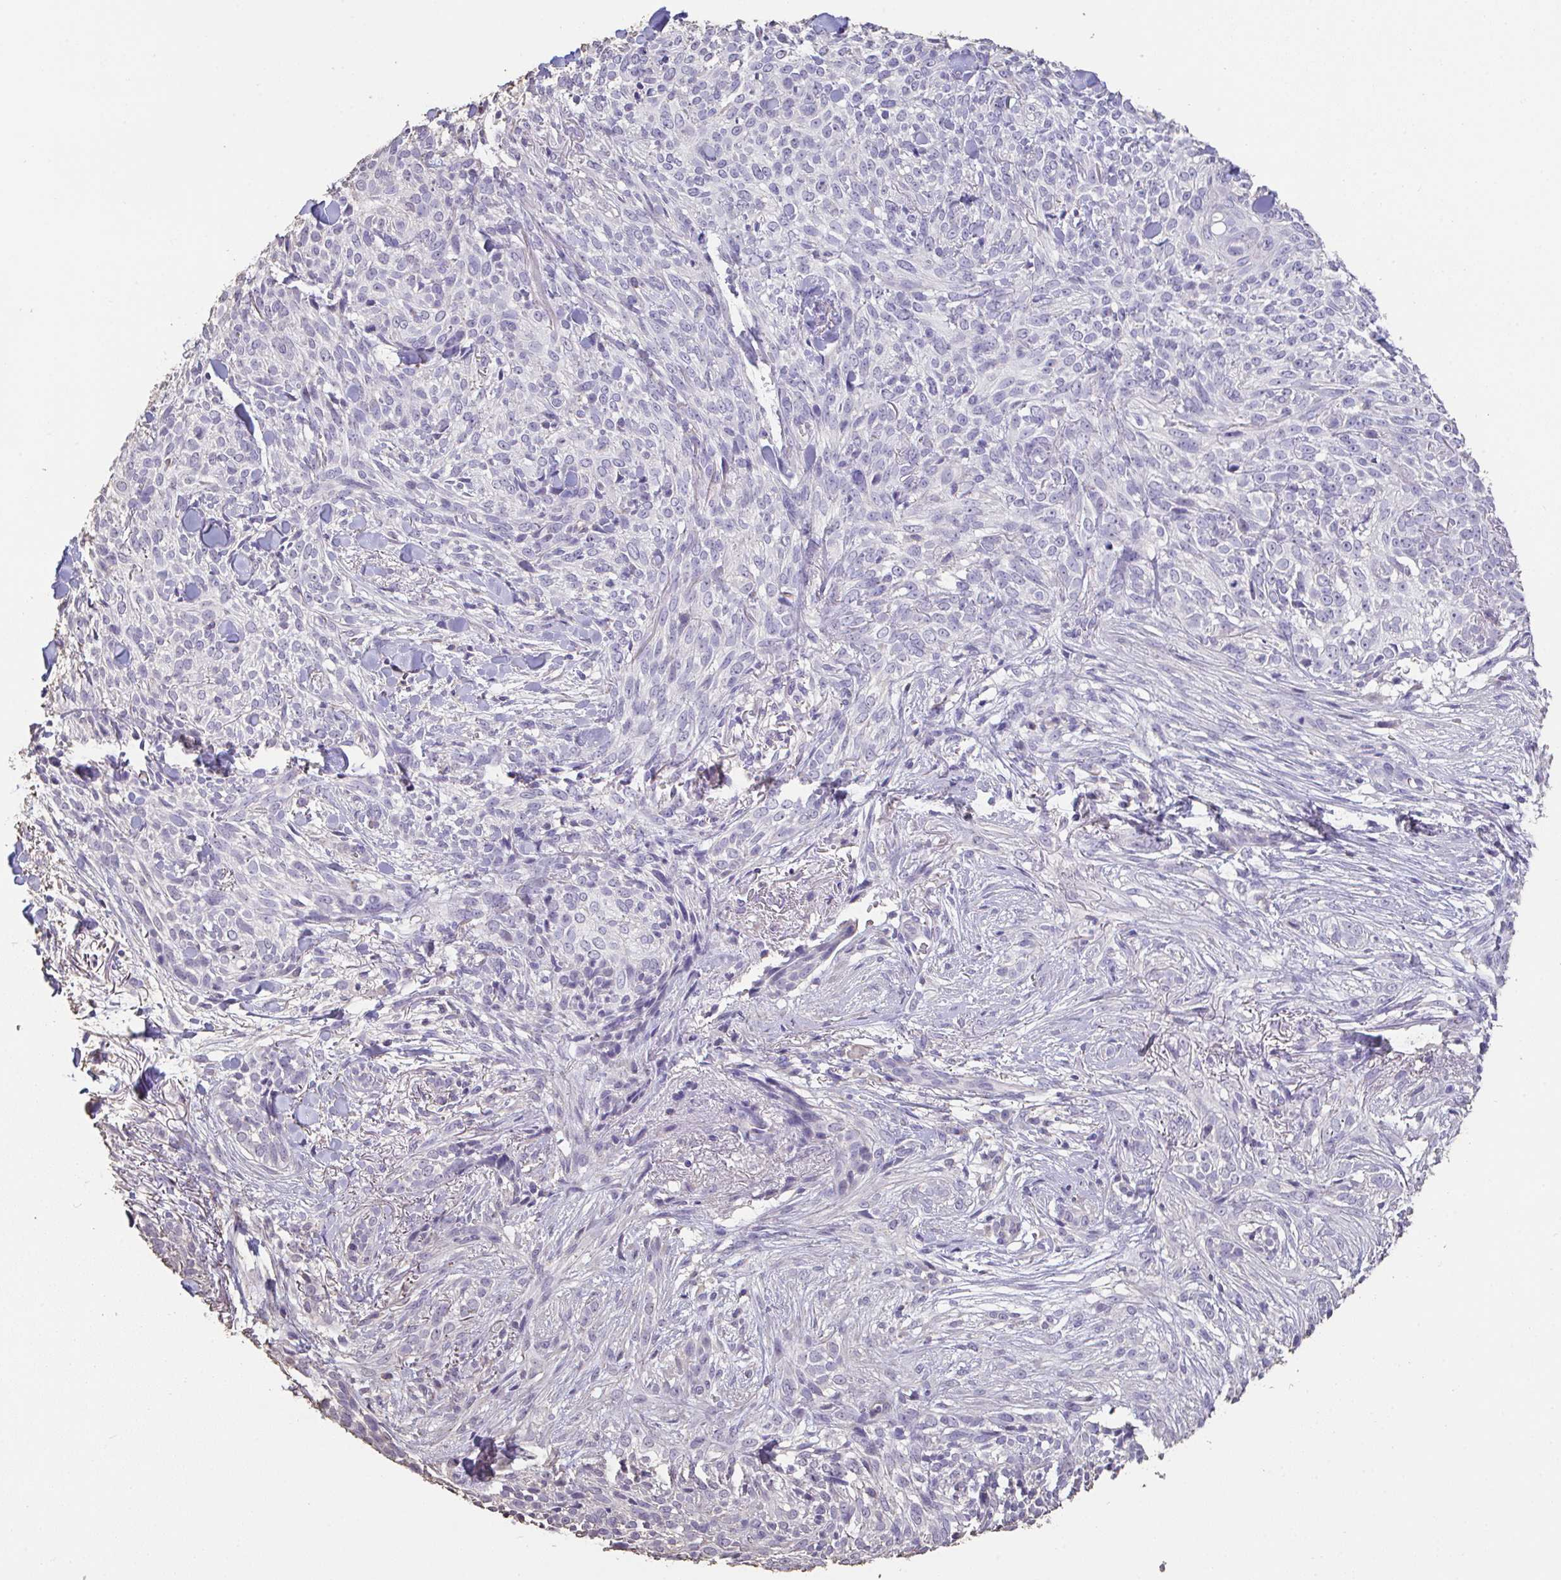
{"staining": {"intensity": "negative", "quantity": "none", "location": "none"}, "tissue": "skin cancer", "cell_type": "Tumor cells", "image_type": "cancer", "snomed": [{"axis": "morphology", "description": "Basal cell carcinoma"}, {"axis": "topography", "description": "Skin"}, {"axis": "topography", "description": "Skin of face"}], "caption": "Immunohistochemistry (IHC) photomicrograph of neoplastic tissue: skin cancer (basal cell carcinoma) stained with DAB (3,3'-diaminobenzidine) shows no significant protein staining in tumor cells.", "gene": "IL23R", "patient": {"sex": "female", "age": 90}}